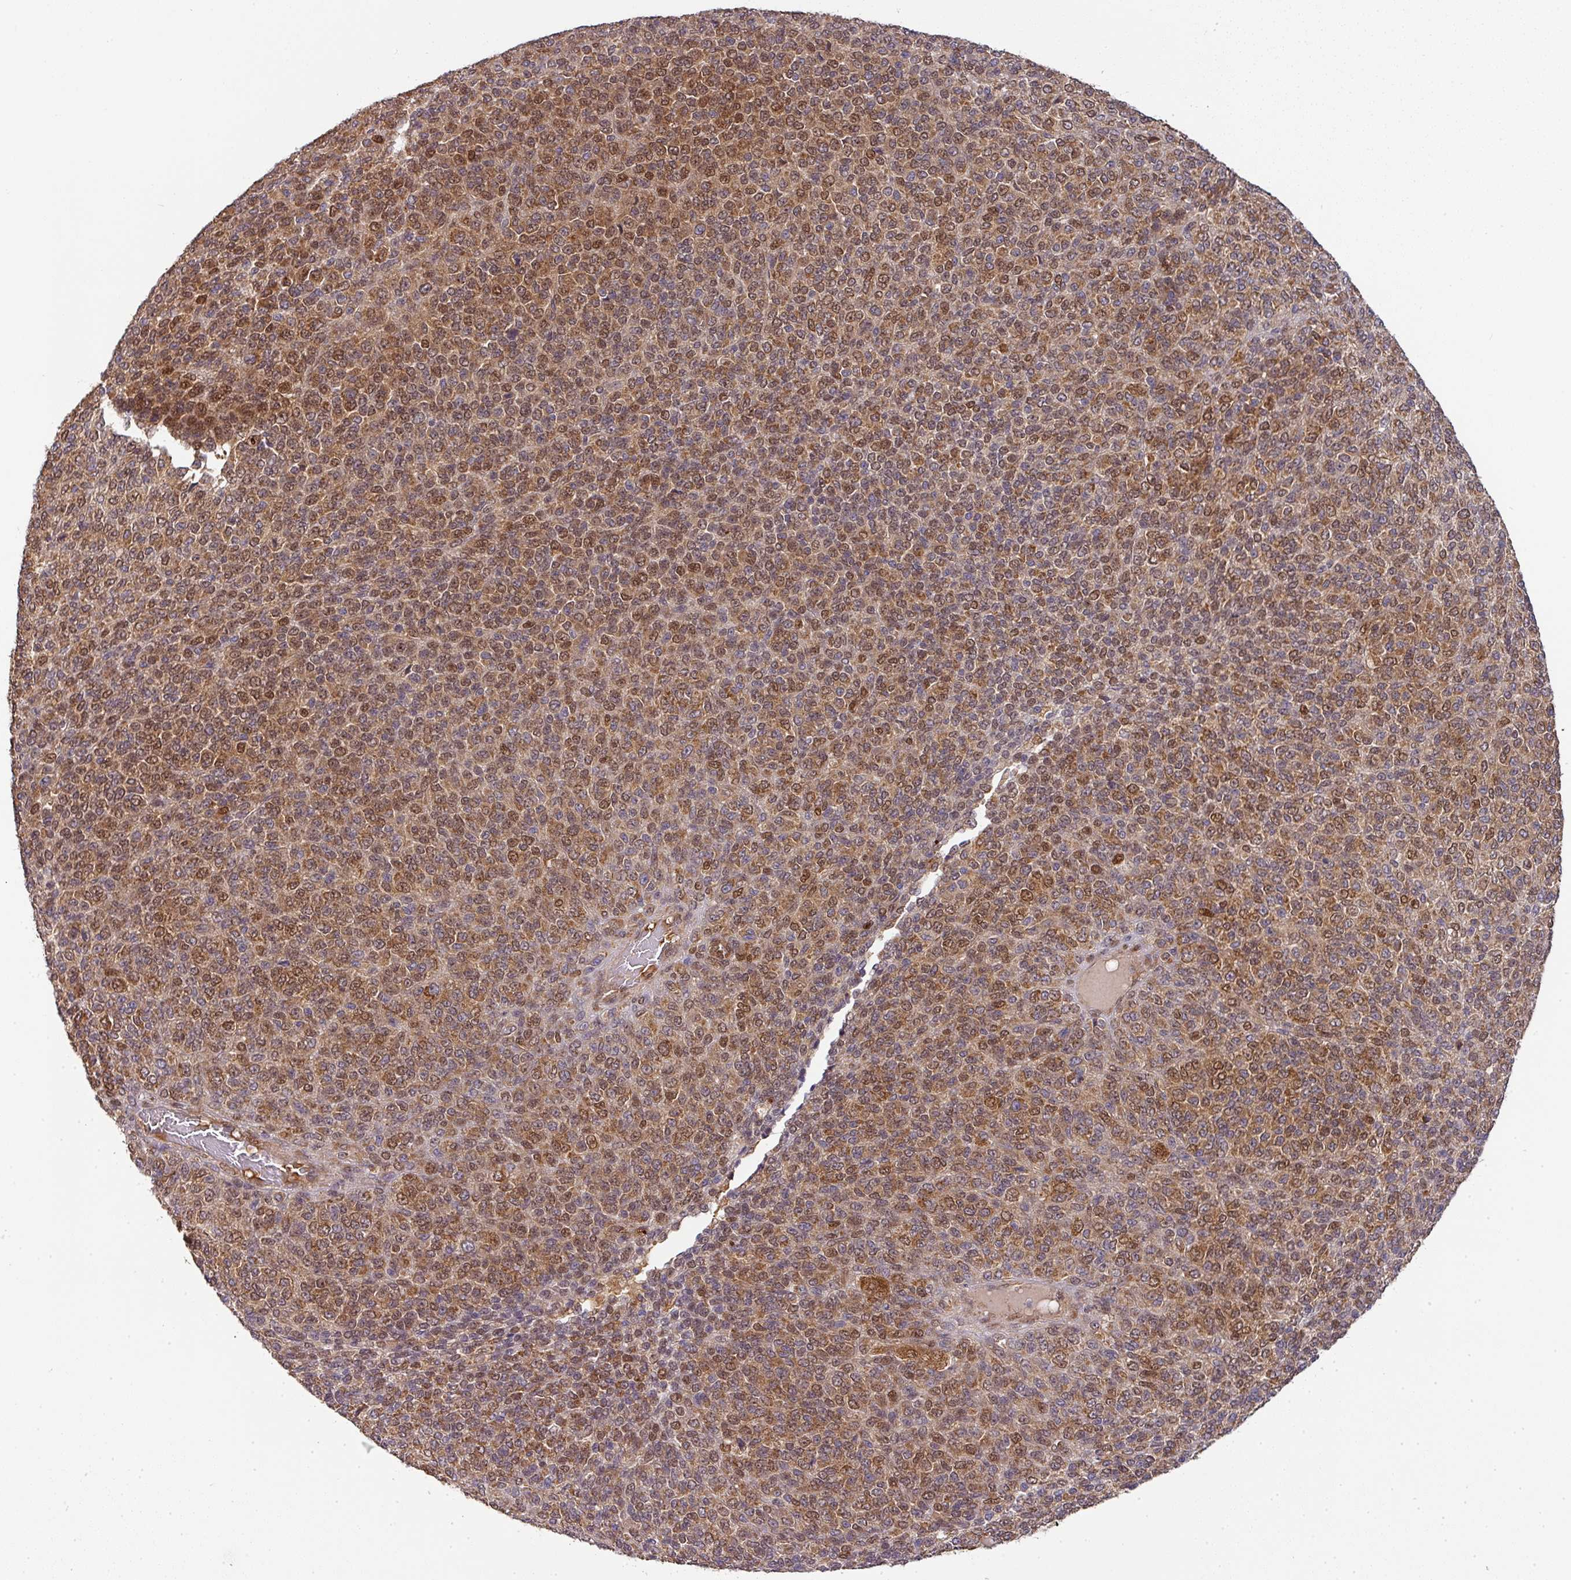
{"staining": {"intensity": "moderate", "quantity": ">75%", "location": "nuclear"}, "tissue": "melanoma", "cell_type": "Tumor cells", "image_type": "cancer", "snomed": [{"axis": "morphology", "description": "Malignant melanoma, Metastatic site"}, {"axis": "topography", "description": "Brain"}], "caption": "A brown stain highlights moderate nuclear staining of a protein in human melanoma tumor cells.", "gene": "MALSU1", "patient": {"sex": "female", "age": 56}}